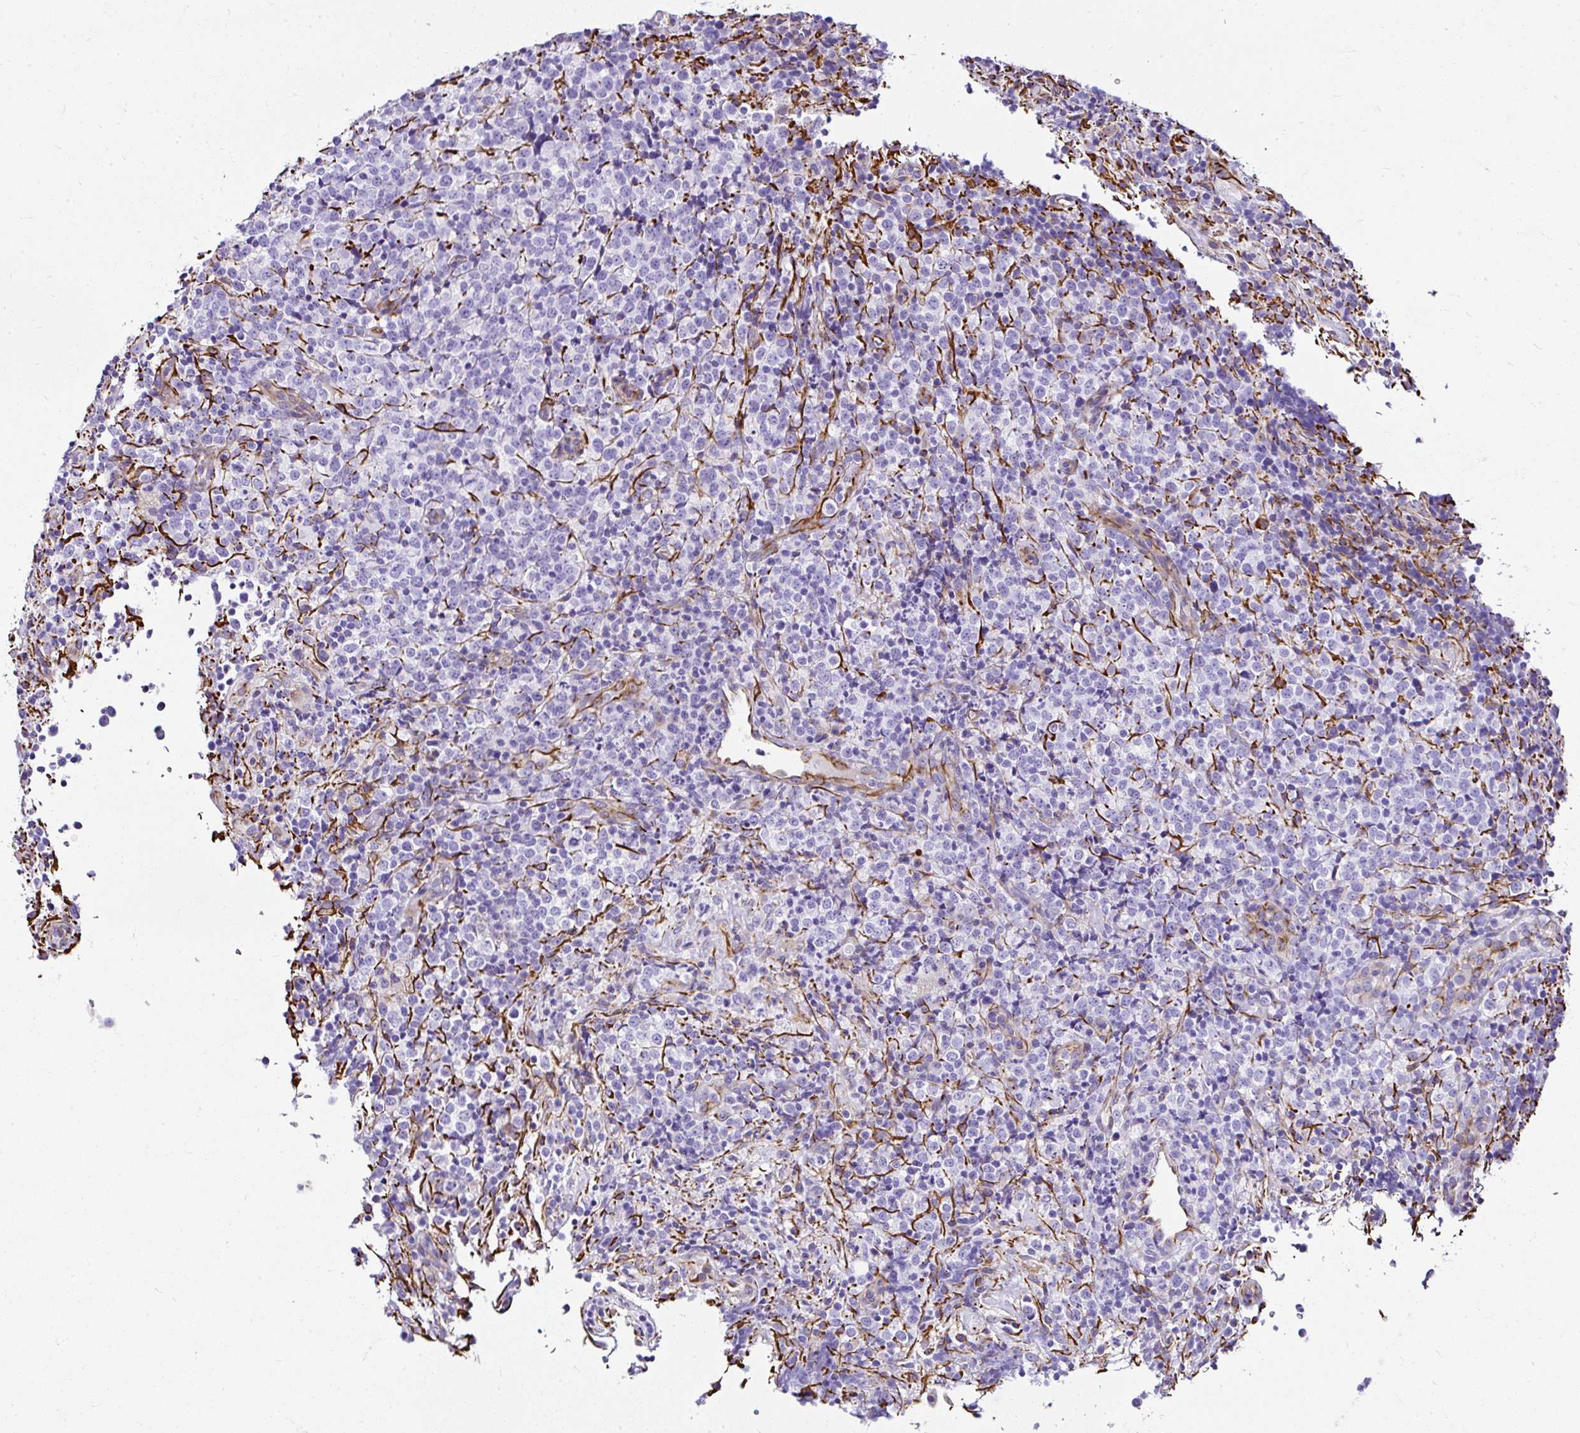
{"staining": {"intensity": "negative", "quantity": "none", "location": "none"}, "tissue": "lymphoma", "cell_type": "Tumor cells", "image_type": "cancer", "snomed": [{"axis": "morphology", "description": "Malignant lymphoma, non-Hodgkin's type, High grade"}, {"axis": "topography", "description": "Lymph node"}], "caption": "This is an immunohistochemistry image of lymphoma. There is no expression in tumor cells.", "gene": "DEPDC5", "patient": {"sex": "male", "age": 54}}